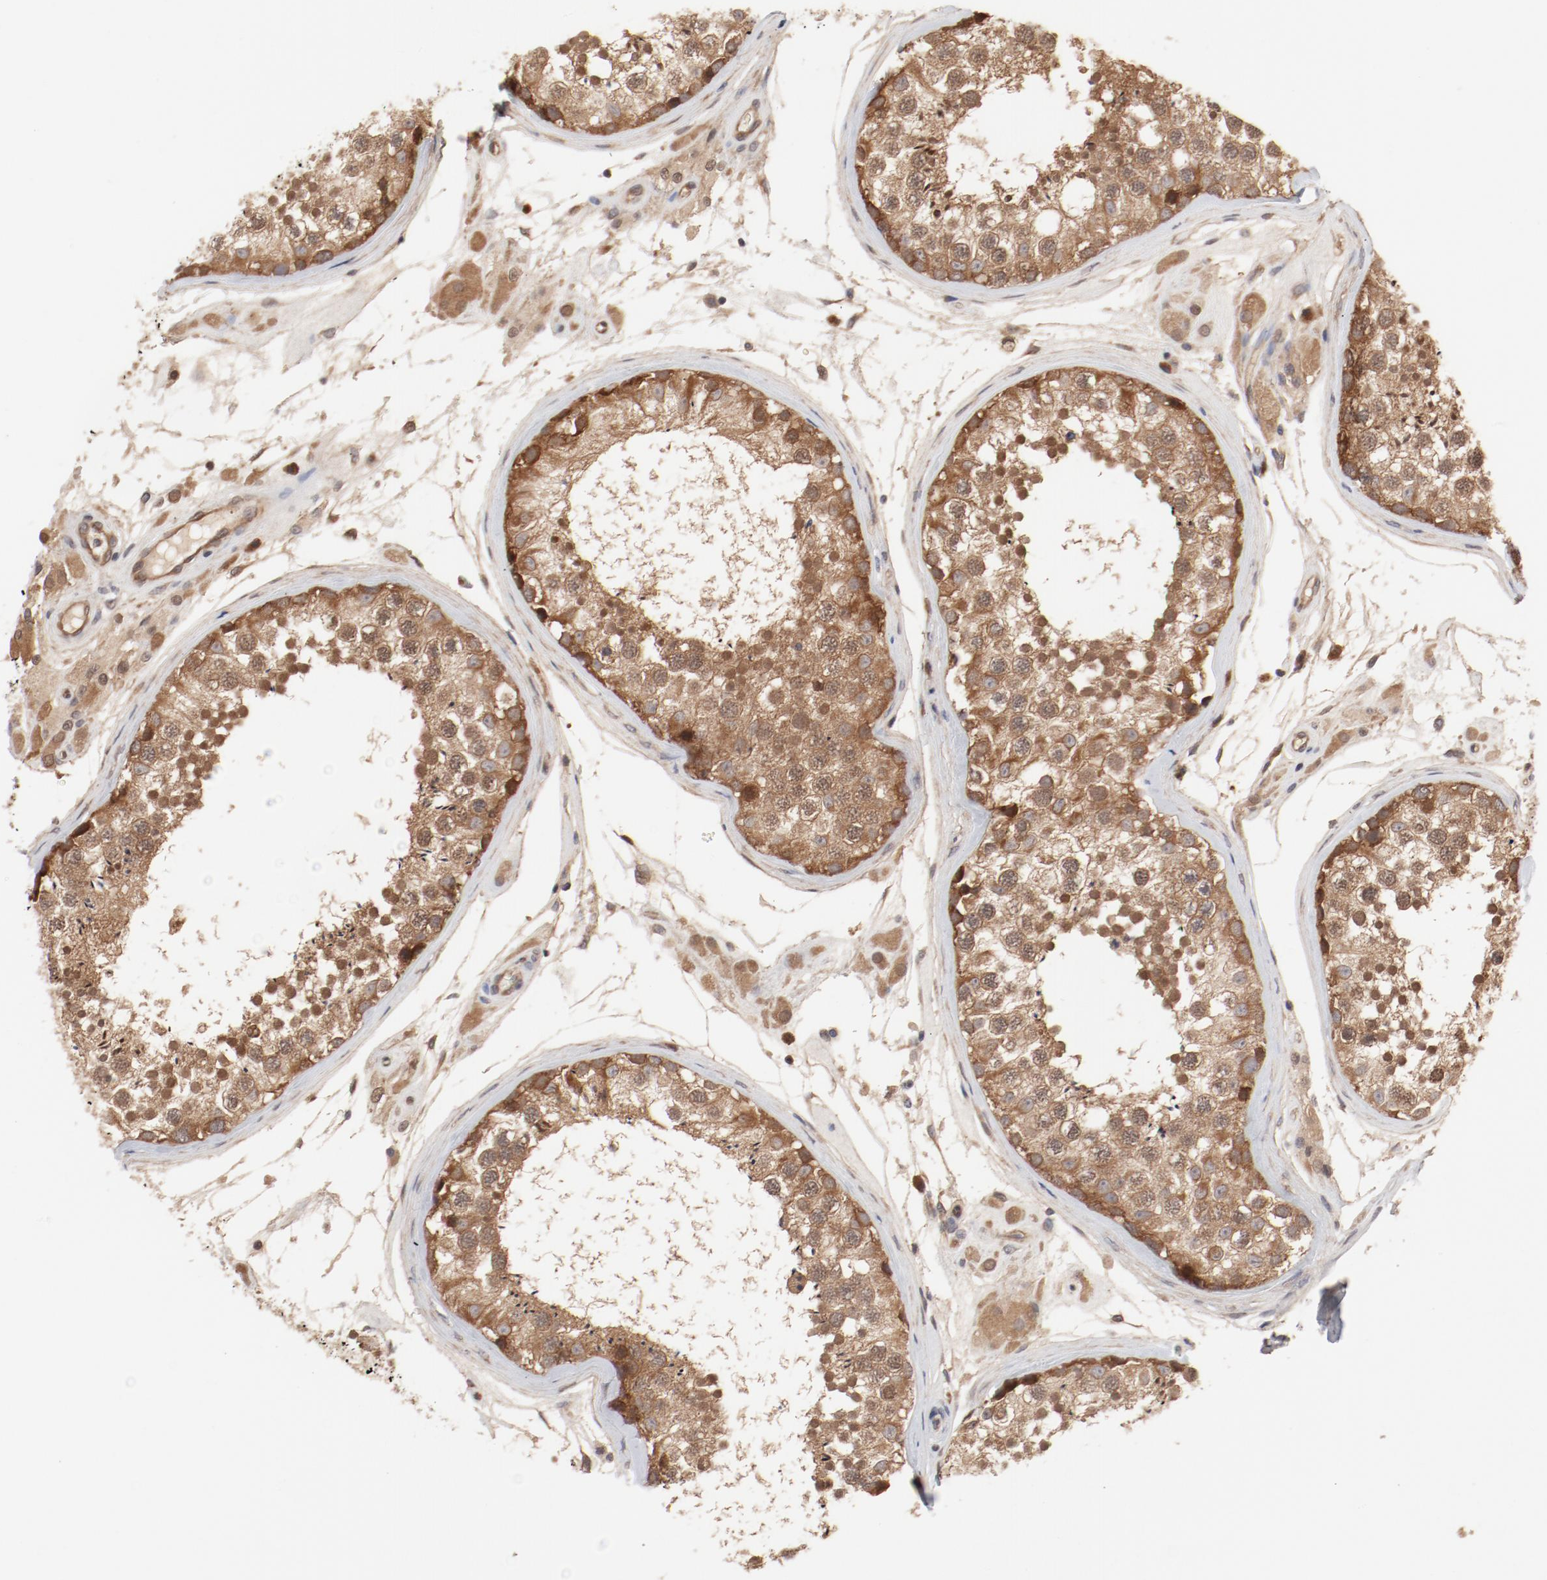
{"staining": {"intensity": "moderate", "quantity": ">75%", "location": "cytoplasmic/membranous"}, "tissue": "testis", "cell_type": "Cells in seminiferous ducts", "image_type": "normal", "snomed": [{"axis": "morphology", "description": "Normal tissue, NOS"}, {"axis": "topography", "description": "Testis"}], "caption": "A brown stain highlights moderate cytoplasmic/membranous positivity of a protein in cells in seminiferous ducts of normal testis.", "gene": "PITPNM2", "patient": {"sex": "male", "age": 46}}